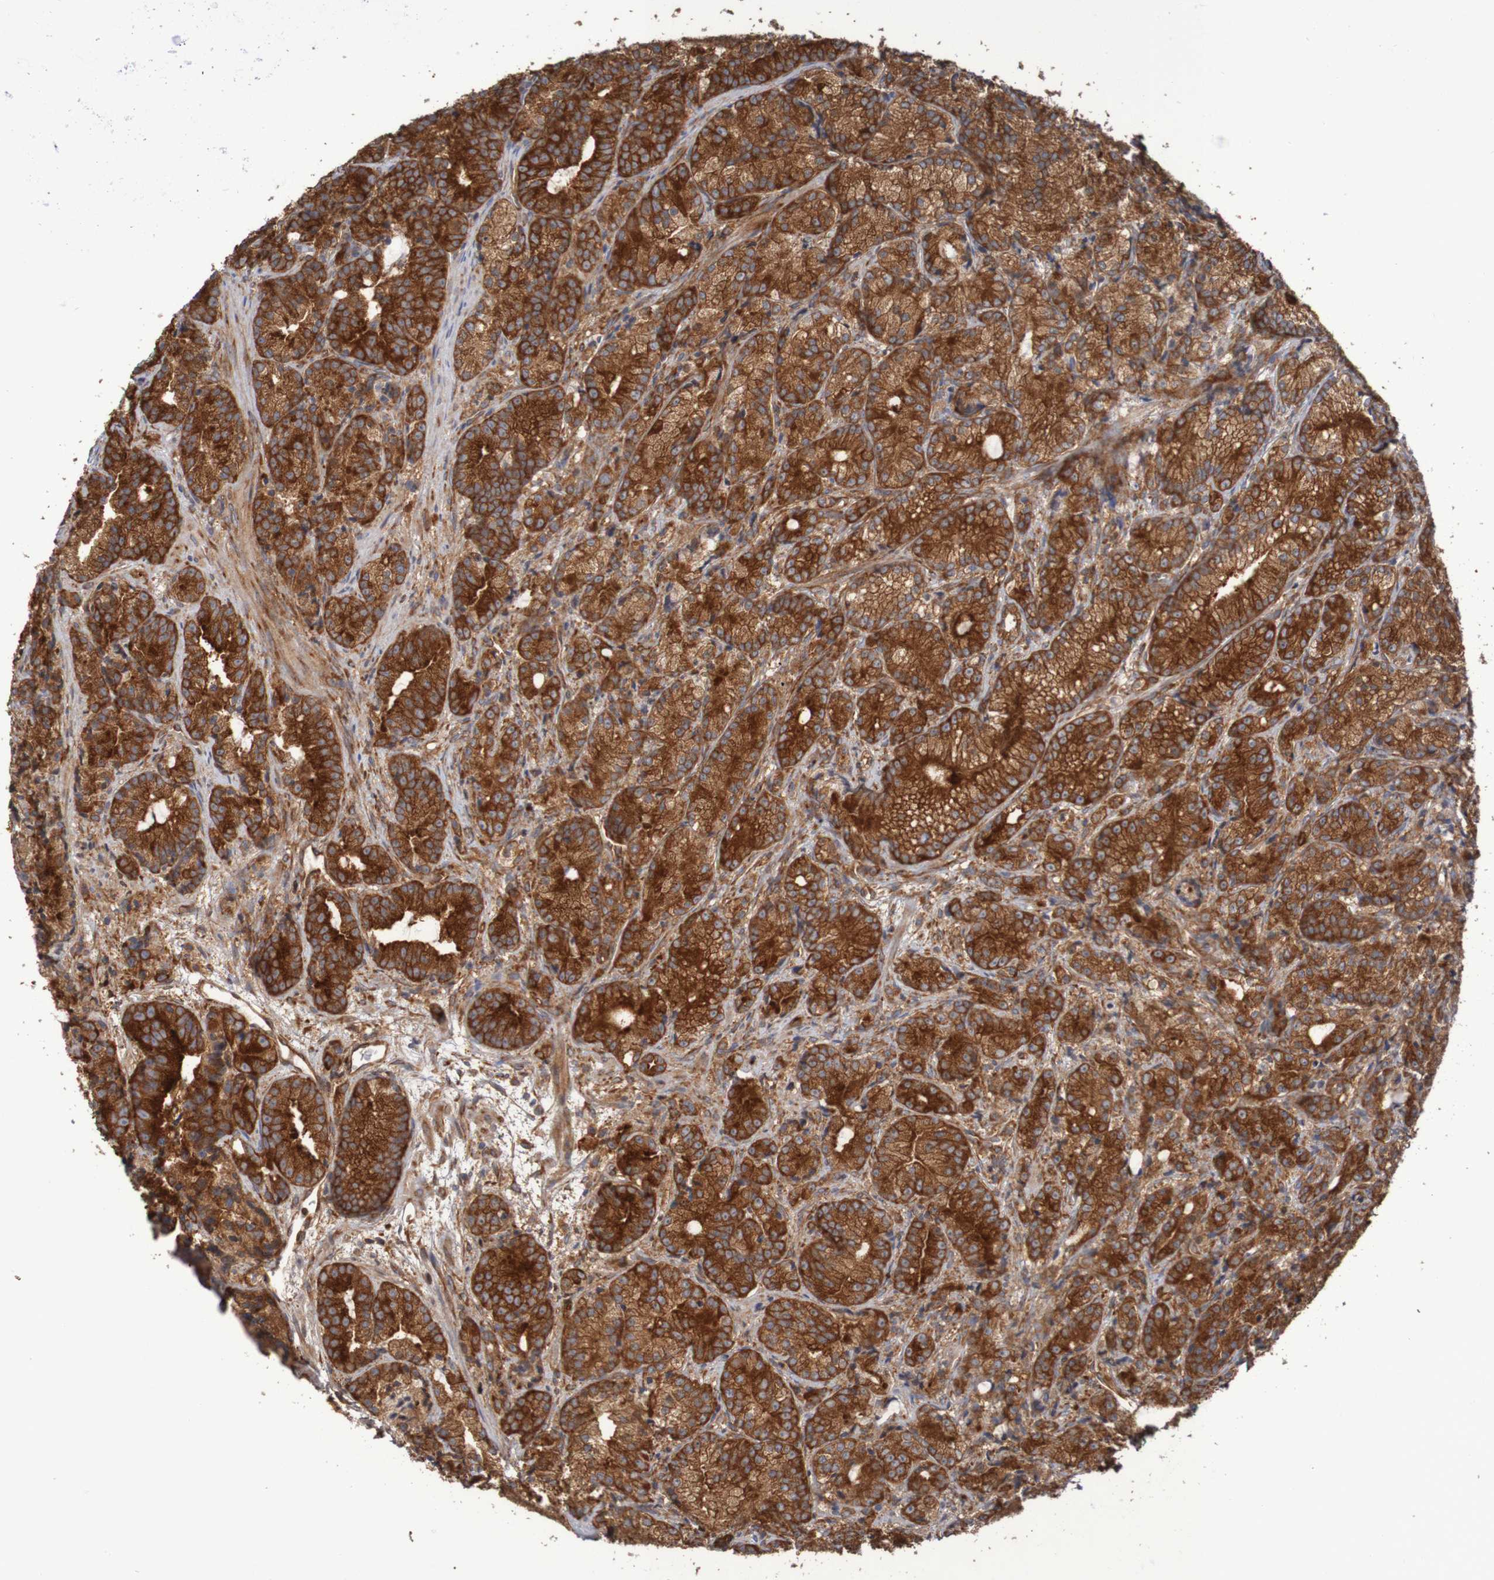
{"staining": {"intensity": "strong", "quantity": ">75%", "location": "cytoplasmic/membranous"}, "tissue": "prostate cancer", "cell_type": "Tumor cells", "image_type": "cancer", "snomed": [{"axis": "morphology", "description": "Adenocarcinoma, Low grade"}, {"axis": "topography", "description": "Prostate"}], "caption": "Immunohistochemical staining of low-grade adenocarcinoma (prostate) shows strong cytoplasmic/membranous protein expression in about >75% of tumor cells.", "gene": "LRRC47", "patient": {"sex": "male", "age": 89}}